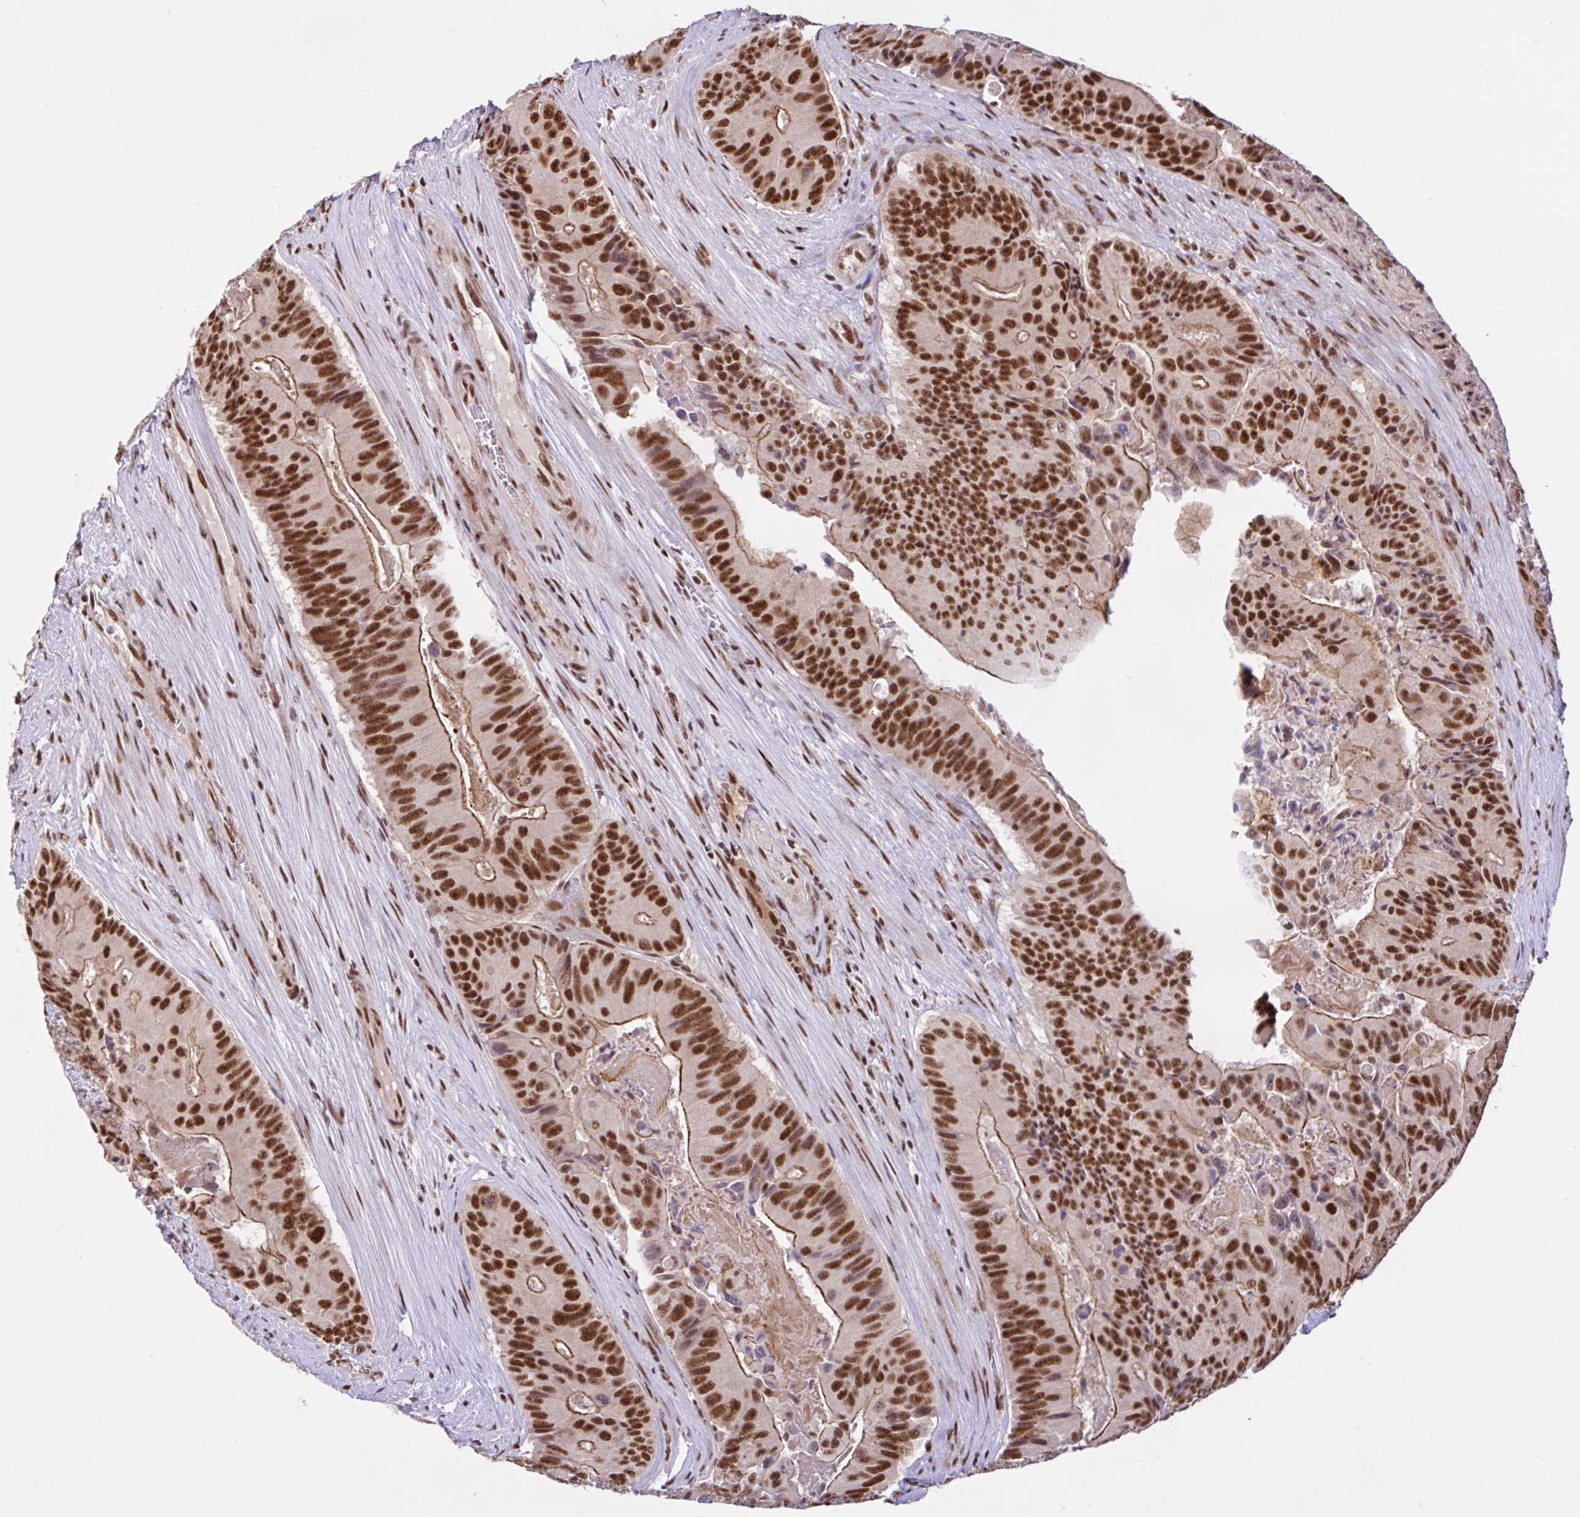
{"staining": {"intensity": "strong", "quantity": ">75%", "location": "cytoplasmic/membranous,nuclear"}, "tissue": "colorectal cancer", "cell_type": "Tumor cells", "image_type": "cancer", "snomed": [{"axis": "morphology", "description": "Adenocarcinoma, NOS"}, {"axis": "topography", "description": "Colon"}], "caption": "Immunohistochemical staining of adenocarcinoma (colorectal) reveals high levels of strong cytoplasmic/membranous and nuclear expression in approximately >75% of tumor cells.", "gene": "CCDC12", "patient": {"sex": "female", "age": 86}}